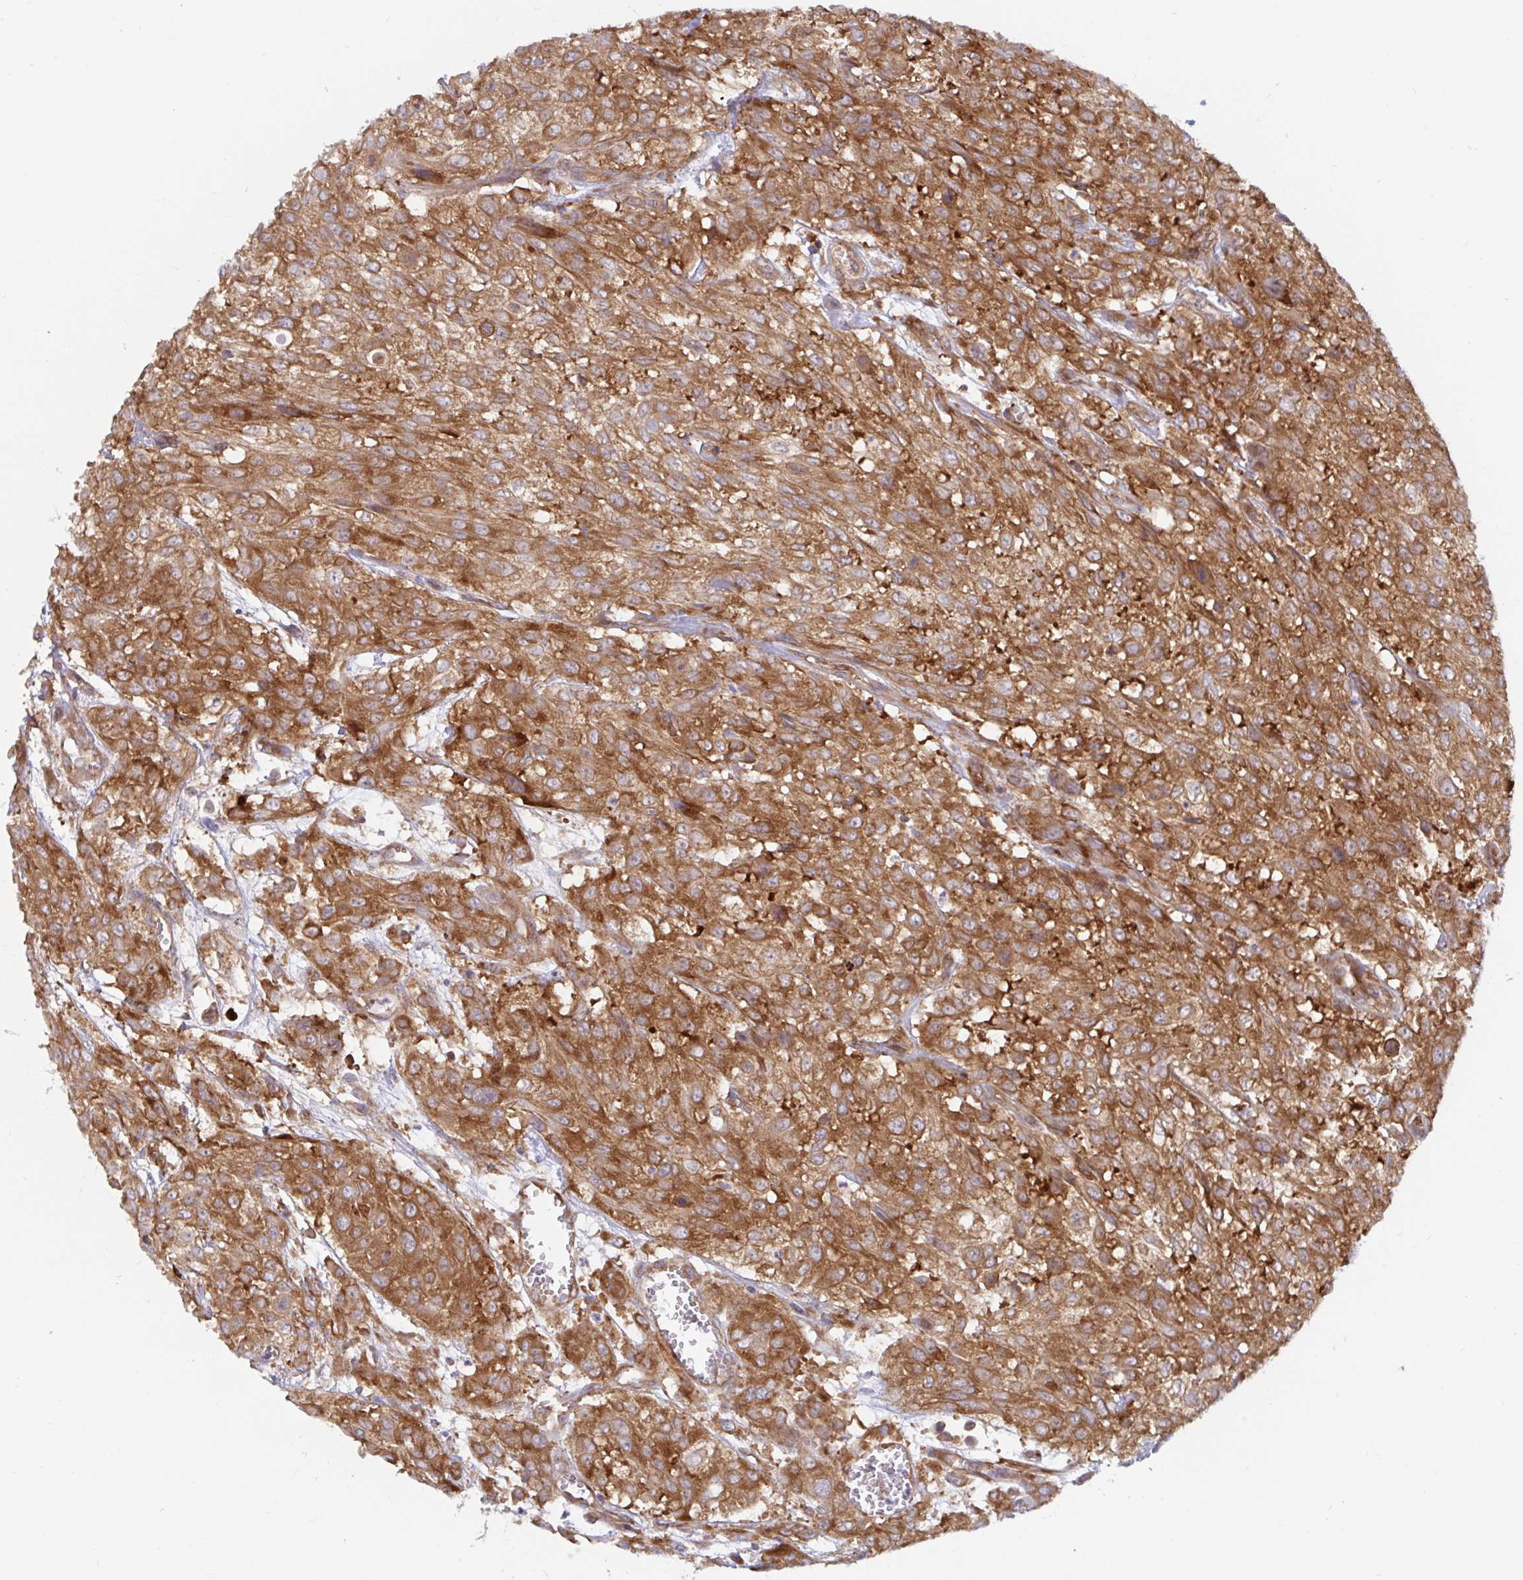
{"staining": {"intensity": "moderate", "quantity": ">75%", "location": "cytoplasmic/membranous"}, "tissue": "urothelial cancer", "cell_type": "Tumor cells", "image_type": "cancer", "snomed": [{"axis": "morphology", "description": "Urothelial carcinoma, High grade"}, {"axis": "topography", "description": "Urinary bladder"}], "caption": "DAB immunohistochemical staining of high-grade urothelial carcinoma displays moderate cytoplasmic/membranous protein expression in approximately >75% of tumor cells.", "gene": "LARP1", "patient": {"sex": "male", "age": 57}}